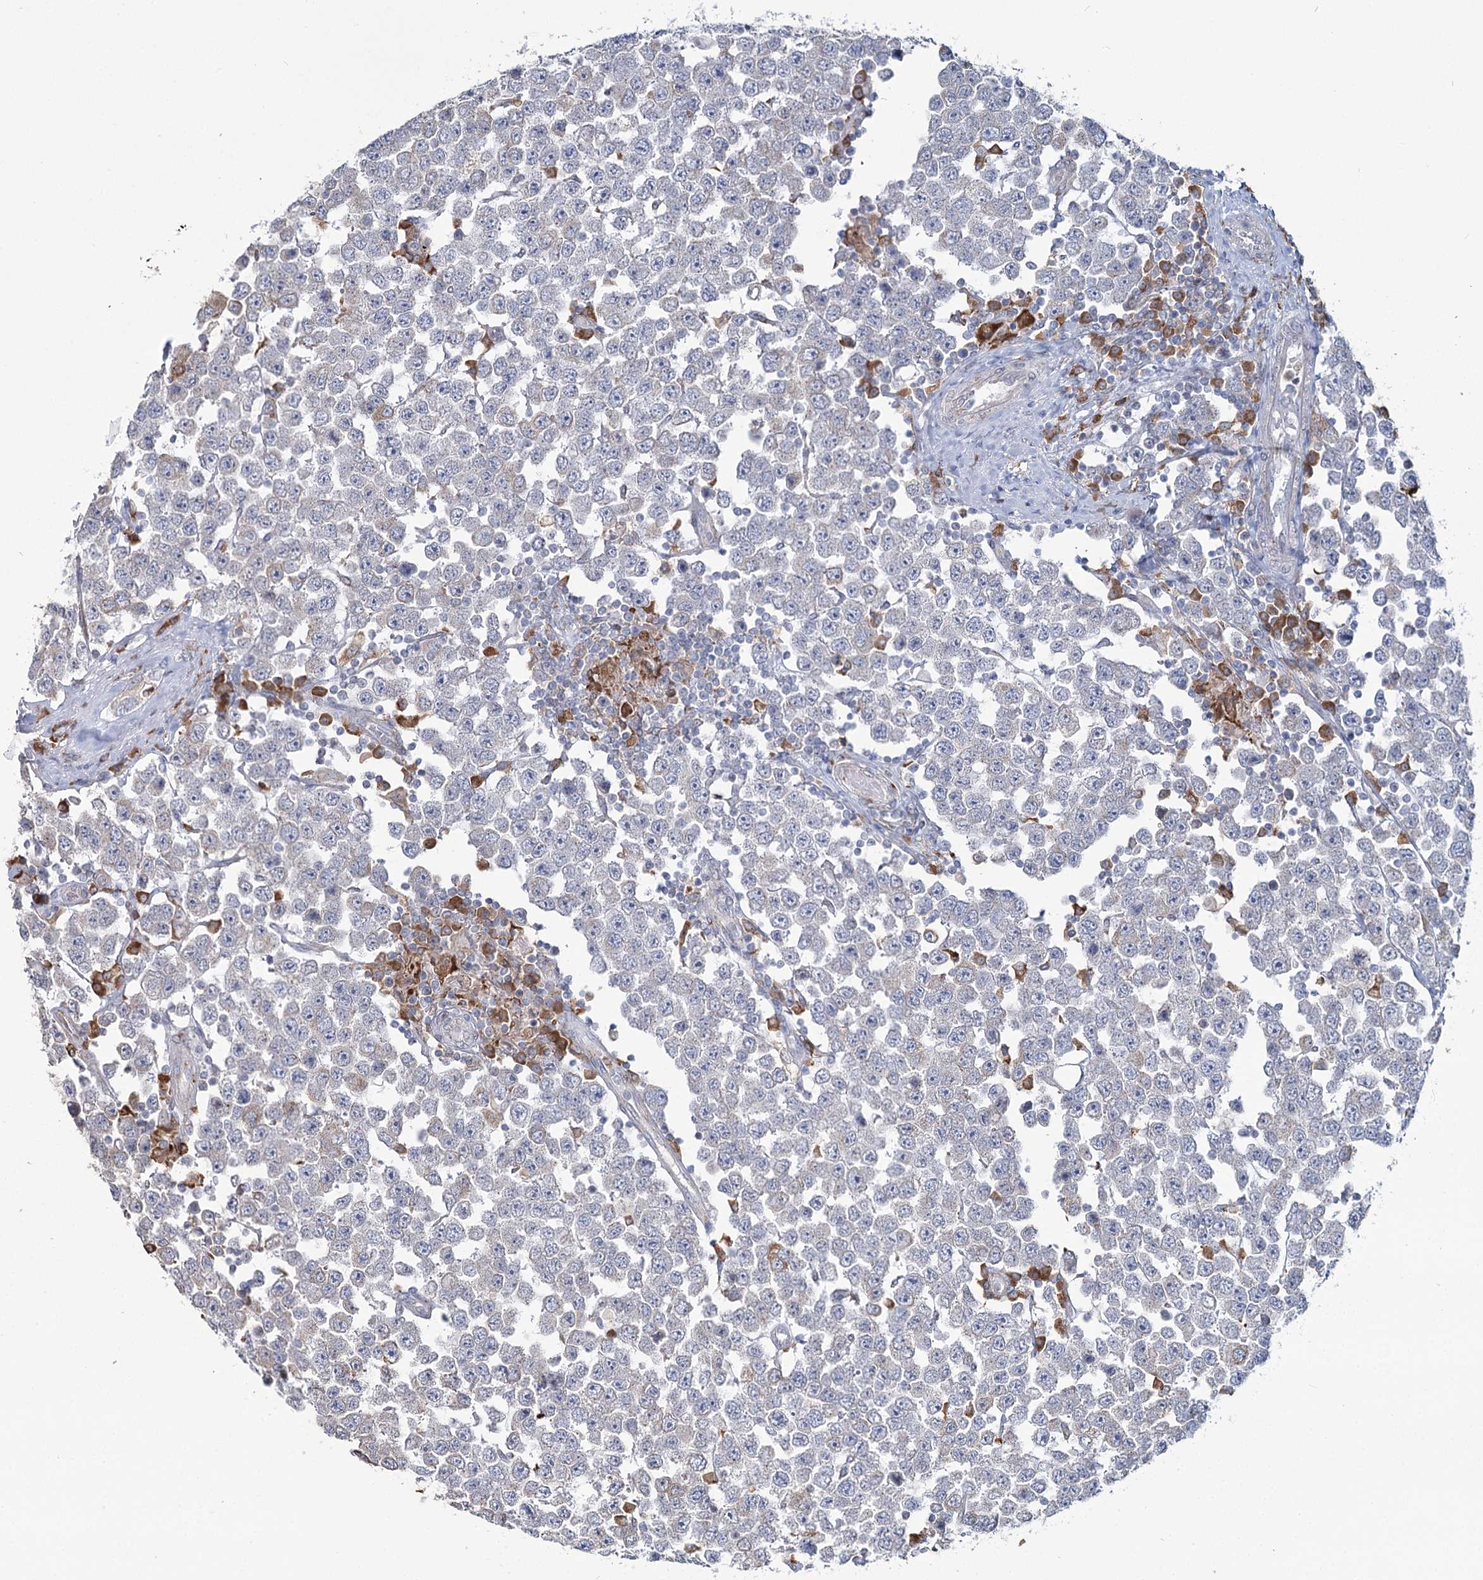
{"staining": {"intensity": "negative", "quantity": "none", "location": "none"}, "tissue": "testis cancer", "cell_type": "Tumor cells", "image_type": "cancer", "snomed": [{"axis": "morphology", "description": "Seminoma, NOS"}, {"axis": "topography", "description": "Testis"}], "caption": "Testis seminoma stained for a protein using immunohistochemistry (IHC) reveals no positivity tumor cells.", "gene": "ZCCHC9", "patient": {"sex": "male", "age": 28}}